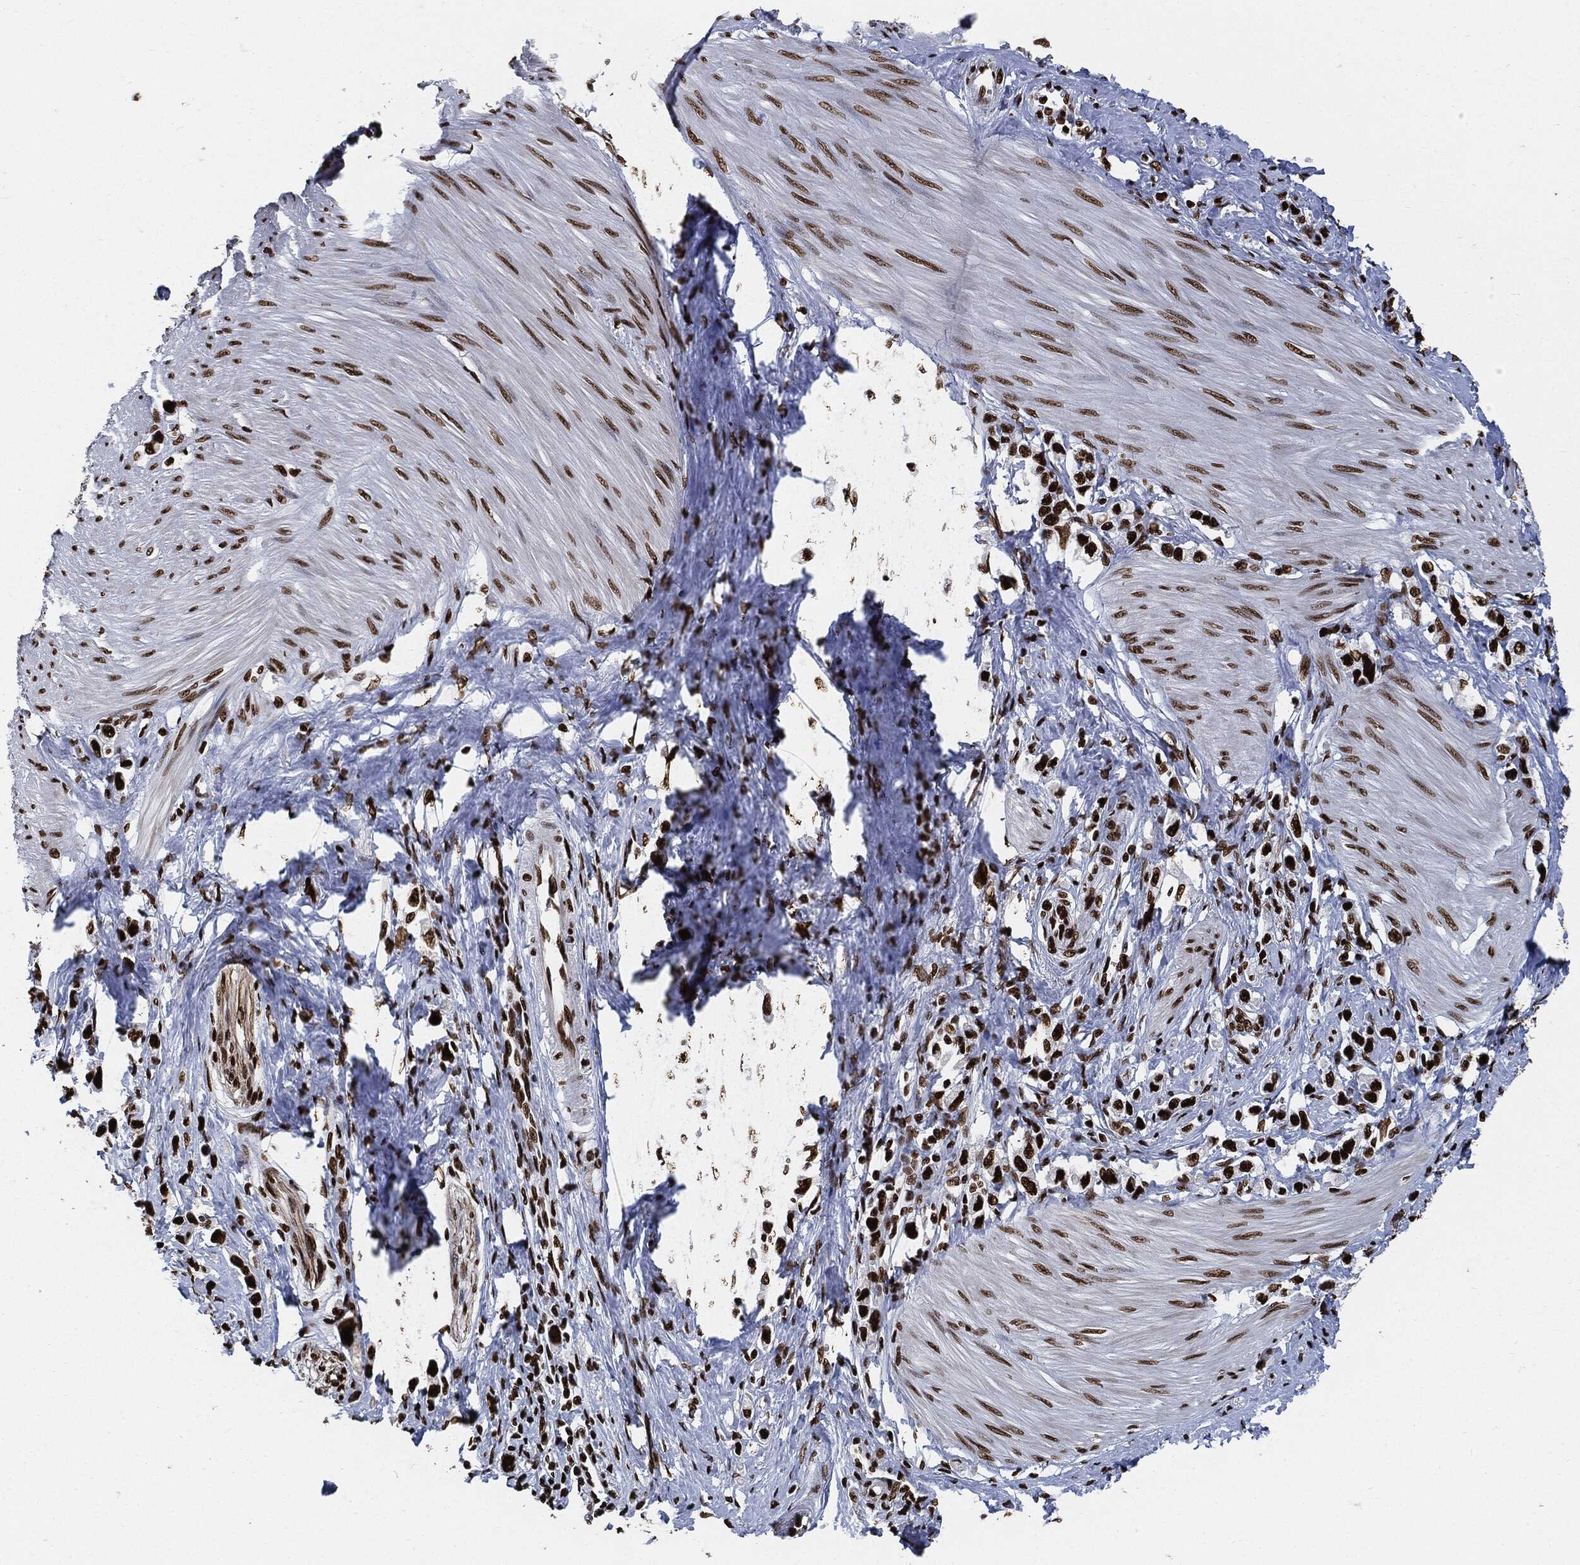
{"staining": {"intensity": "strong", "quantity": ">75%", "location": "nuclear"}, "tissue": "stomach cancer", "cell_type": "Tumor cells", "image_type": "cancer", "snomed": [{"axis": "morphology", "description": "Normal tissue, NOS"}, {"axis": "morphology", "description": "Adenocarcinoma, NOS"}, {"axis": "morphology", "description": "Adenocarcinoma, High grade"}, {"axis": "topography", "description": "Stomach, upper"}, {"axis": "topography", "description": "Stomach"}], "caption": "Immunohistochemical staining of human adenocarcinoma (stomach) displays high levels of strong nuclear positivity in about >75% of tumor cells. Nuclei are stained in blue.", "gene": "RECQL", "patient": {"sex": "female", "age": 65}}